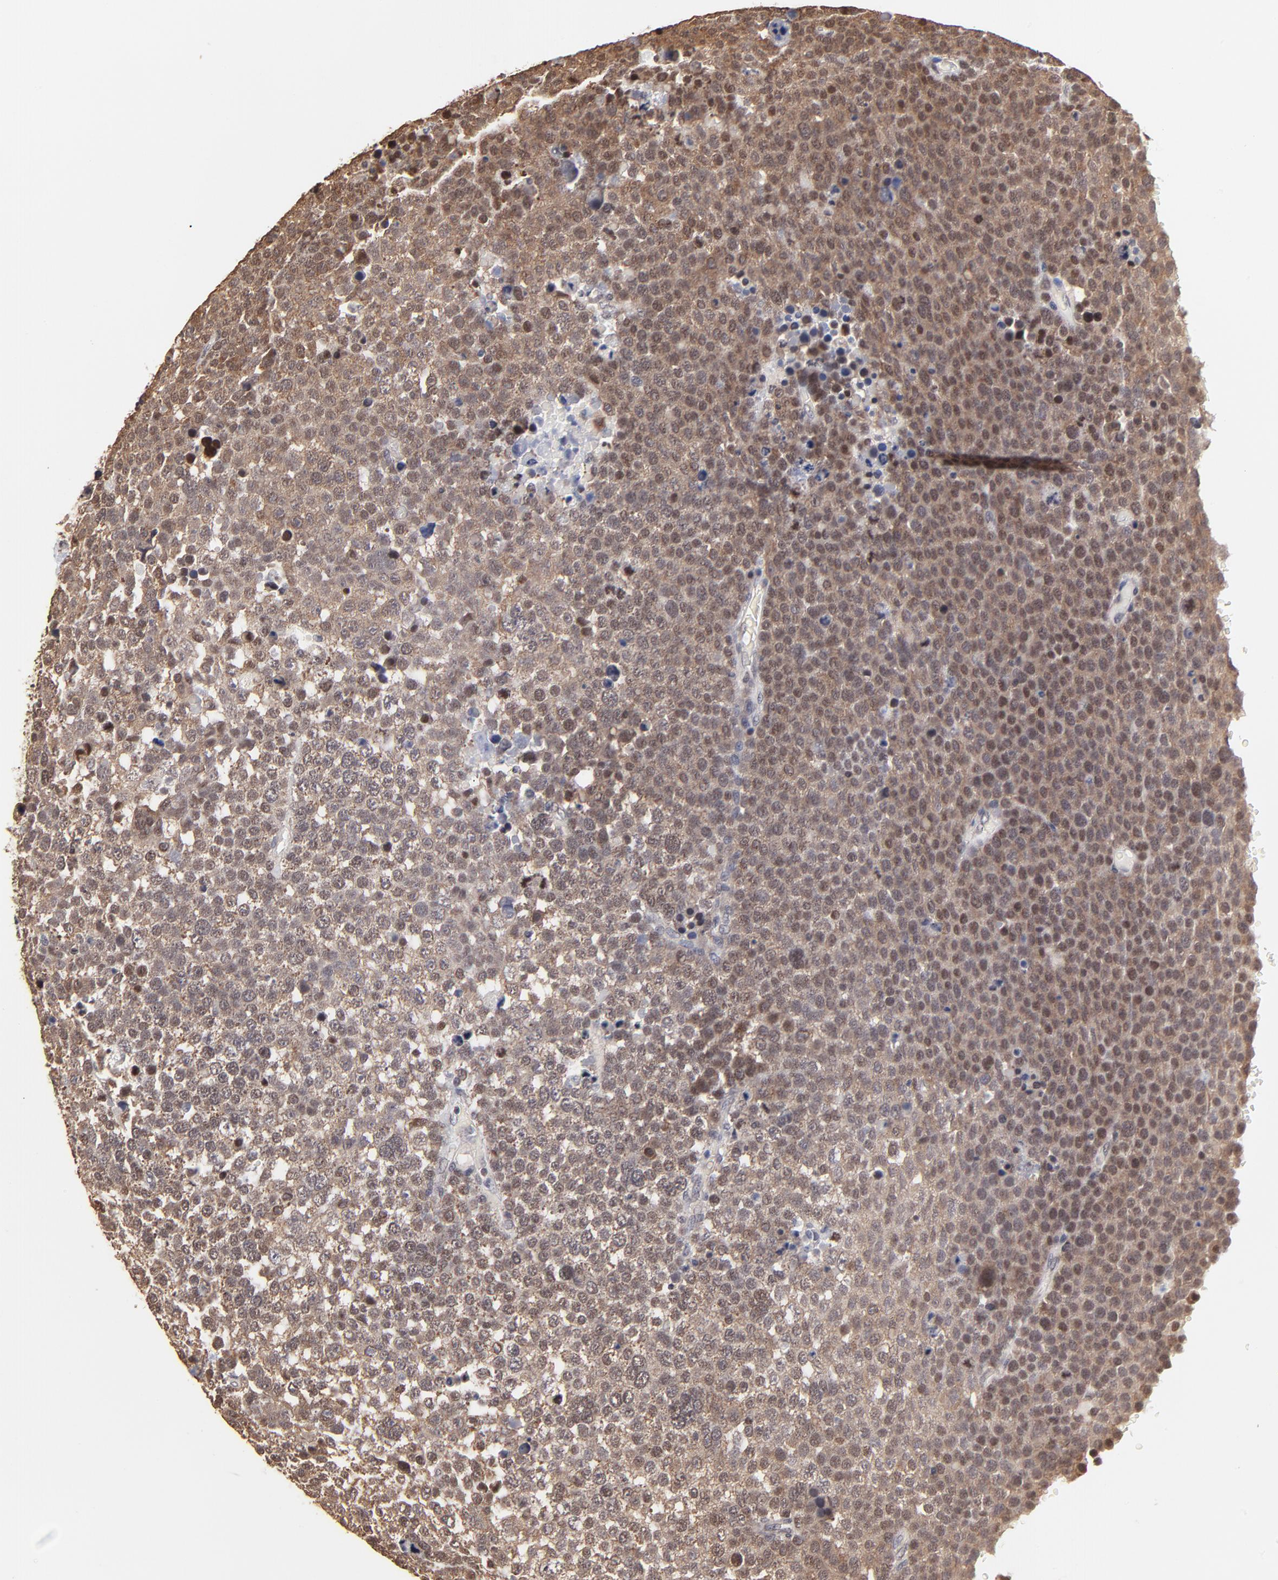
{"staining": {"intensity": "weak", "quantity": ">75%", "location": "cytoplasmic/membranous,nuclear"}, "tissue": "testis cancer", "cell_type": "Tumor cells", "image_type": "cancer", "snomed": [{"axis": "morphology", "description": "Seminoma, NOS"}, {"axis": "topography", "description": "Testis"}], "caption": "Tumor cells exhibit low levels of weak cytoplasmic/membranous and nuclear staining in about >75% of cells in human testis cancer.", "gene": "BRPF1", "patient": {"sex": "male", "age": 71}}